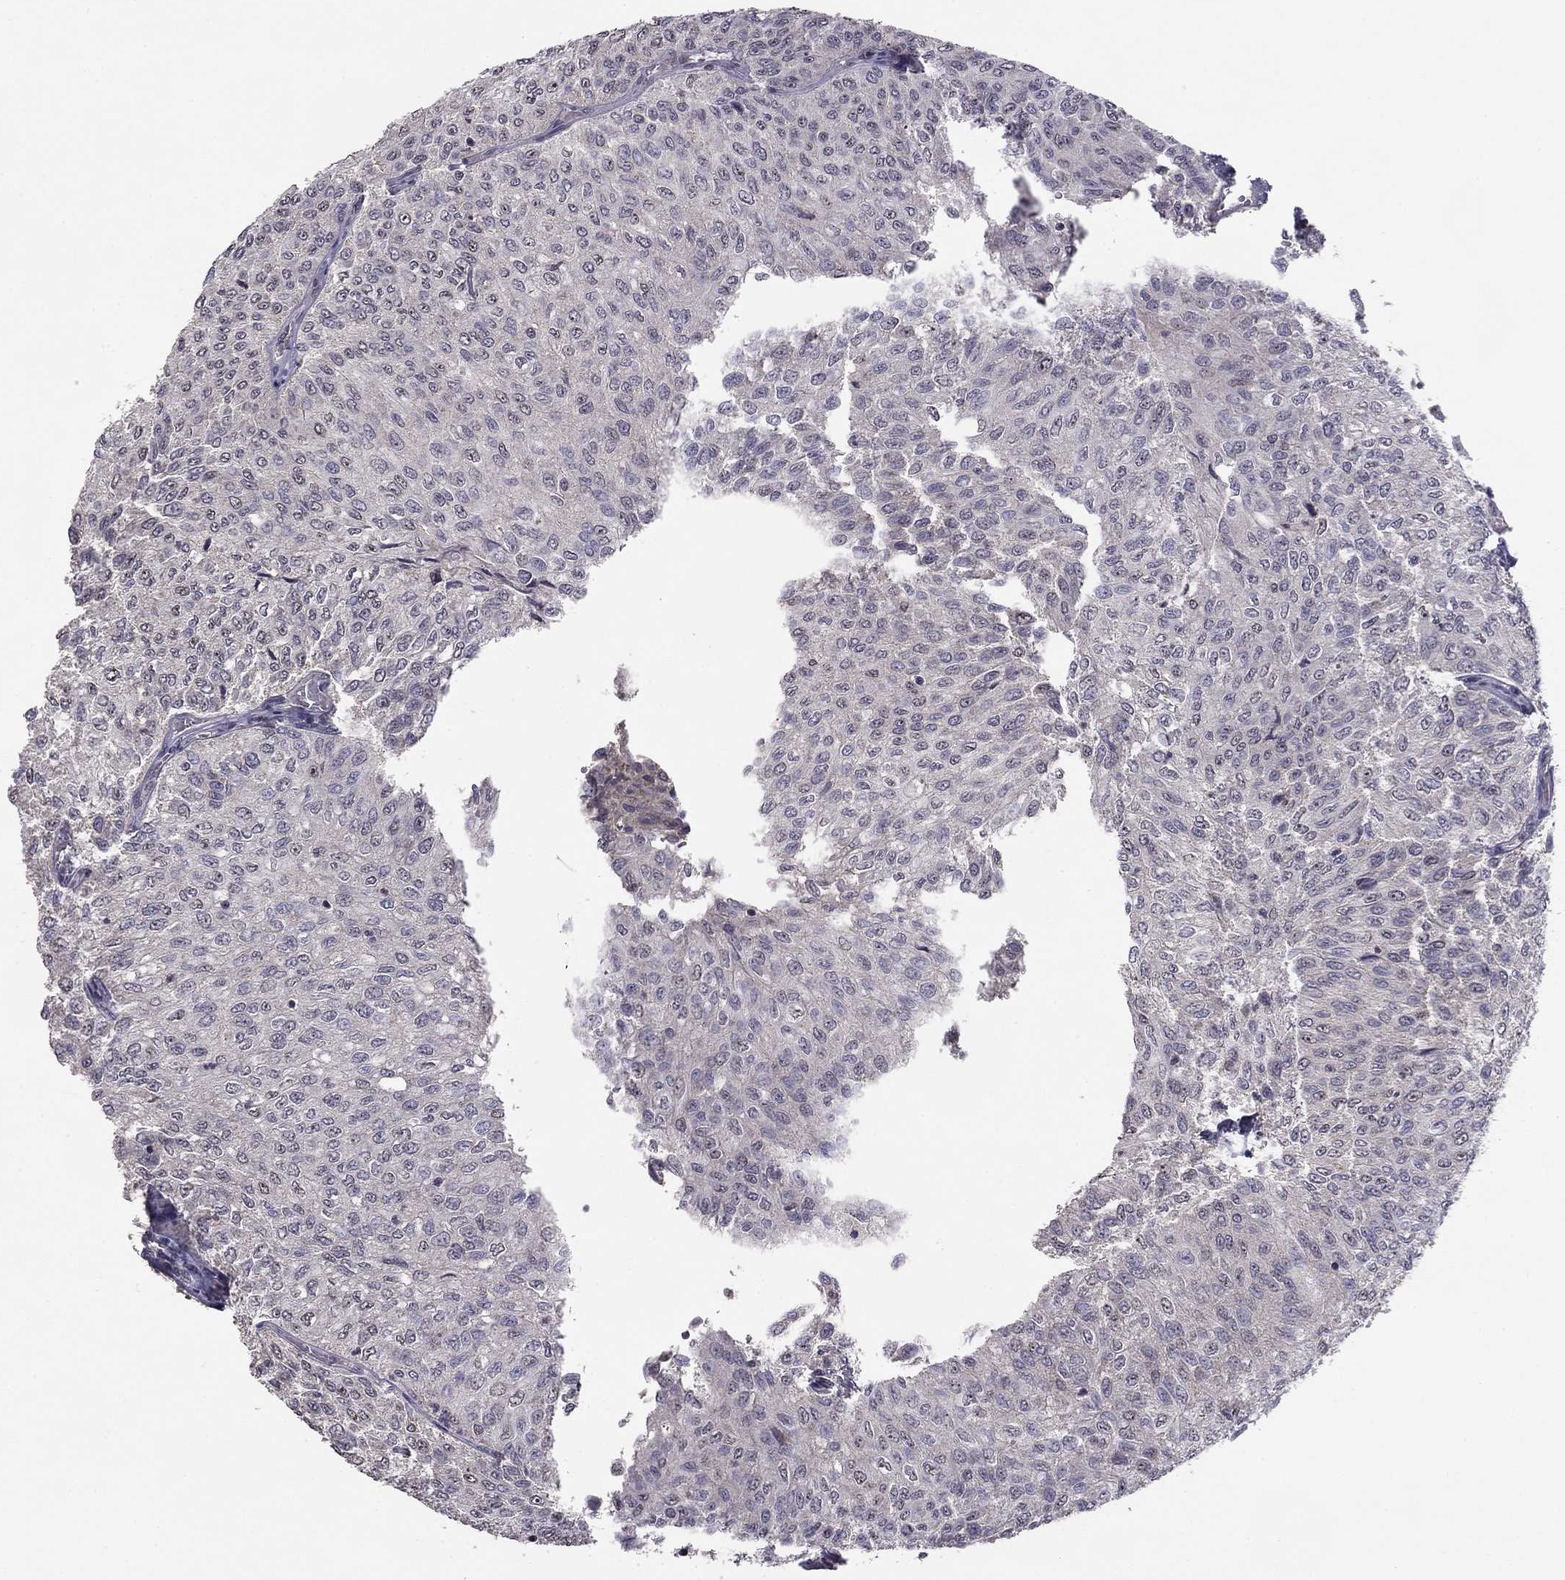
{"staining": {"intensity": "negative", "quantity": "none", "location": "none"}, "tissue": "urothelial cancer", "cell_type": "Tumor cells", "image_type": "cancer", "snomed": [{"axis": "morphology", "description": "Urothelial carcinoma, Low grade"}, {"axis": "topography", "description": "Urinary bladder"}], "caption": "Low-grade urothelial carcinoma was stained to show a protein in brown. There is no significant expression in tumor cells. Nuclei are stained in blue.", "gene": "HCN1", "patient": {"sex": "male", "age": 78}}